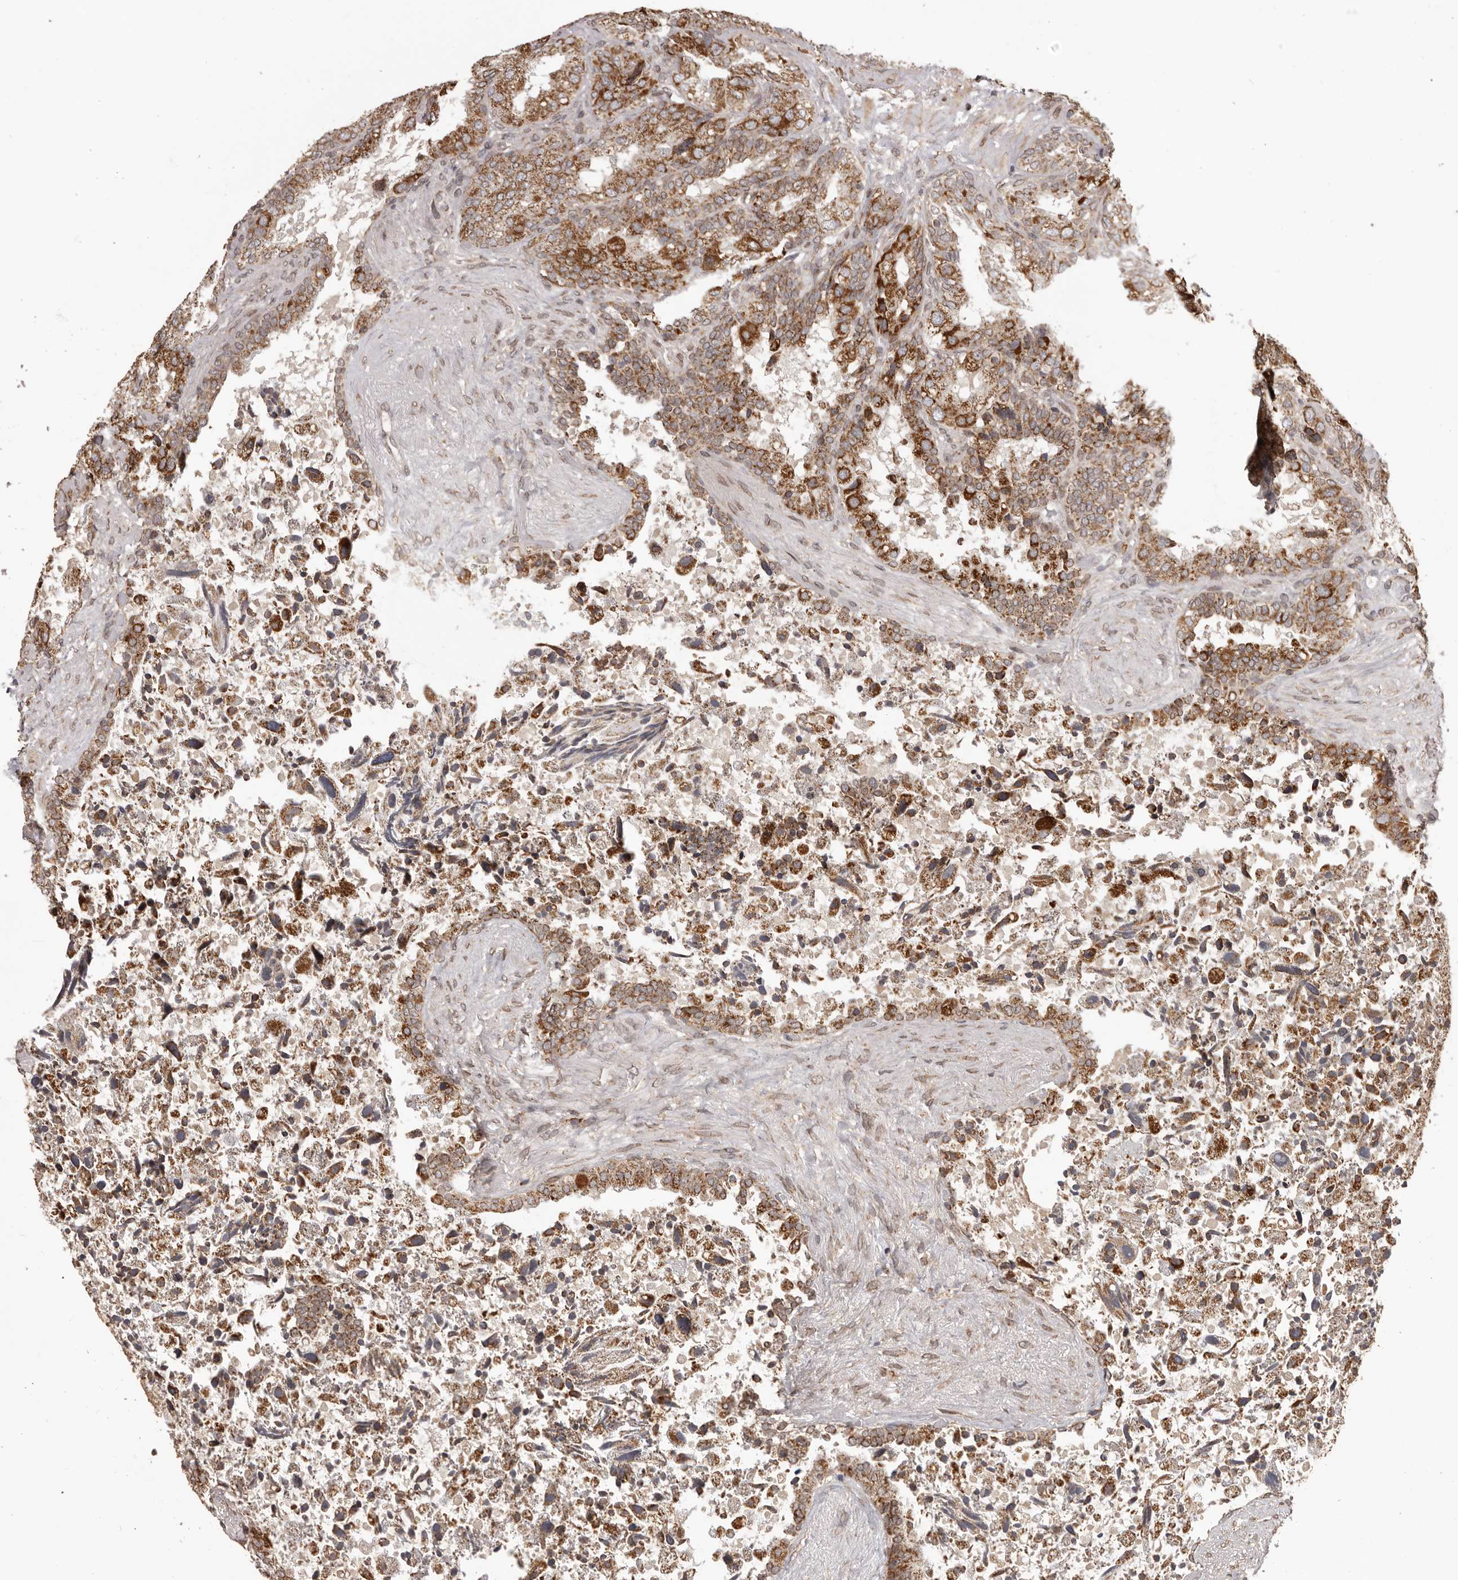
{"staining": {"intensity": "strong", "quantity": ">75%", "location": "cytoplasmic/membranous"}, "tissue": "seminal vesicle", "cell_type": "Glandular cells", "image_type": "normal", "snomed": [{"axis": "morphology", "description": "Normal tissue, NOS"}, {"axis": "topography", "description": "Seminal veicle"}, {"axis": "topography", "description": "Peripheral nerve tissue"}], "caption": "IHC (DAB) staining of benign human seminal vesicle reveals strong cytoplasmic/membranous protein staining in approximately >75% of glandular cells.", "gene": "CHRM2", "patient": {"sex": "male", "age": 63}}